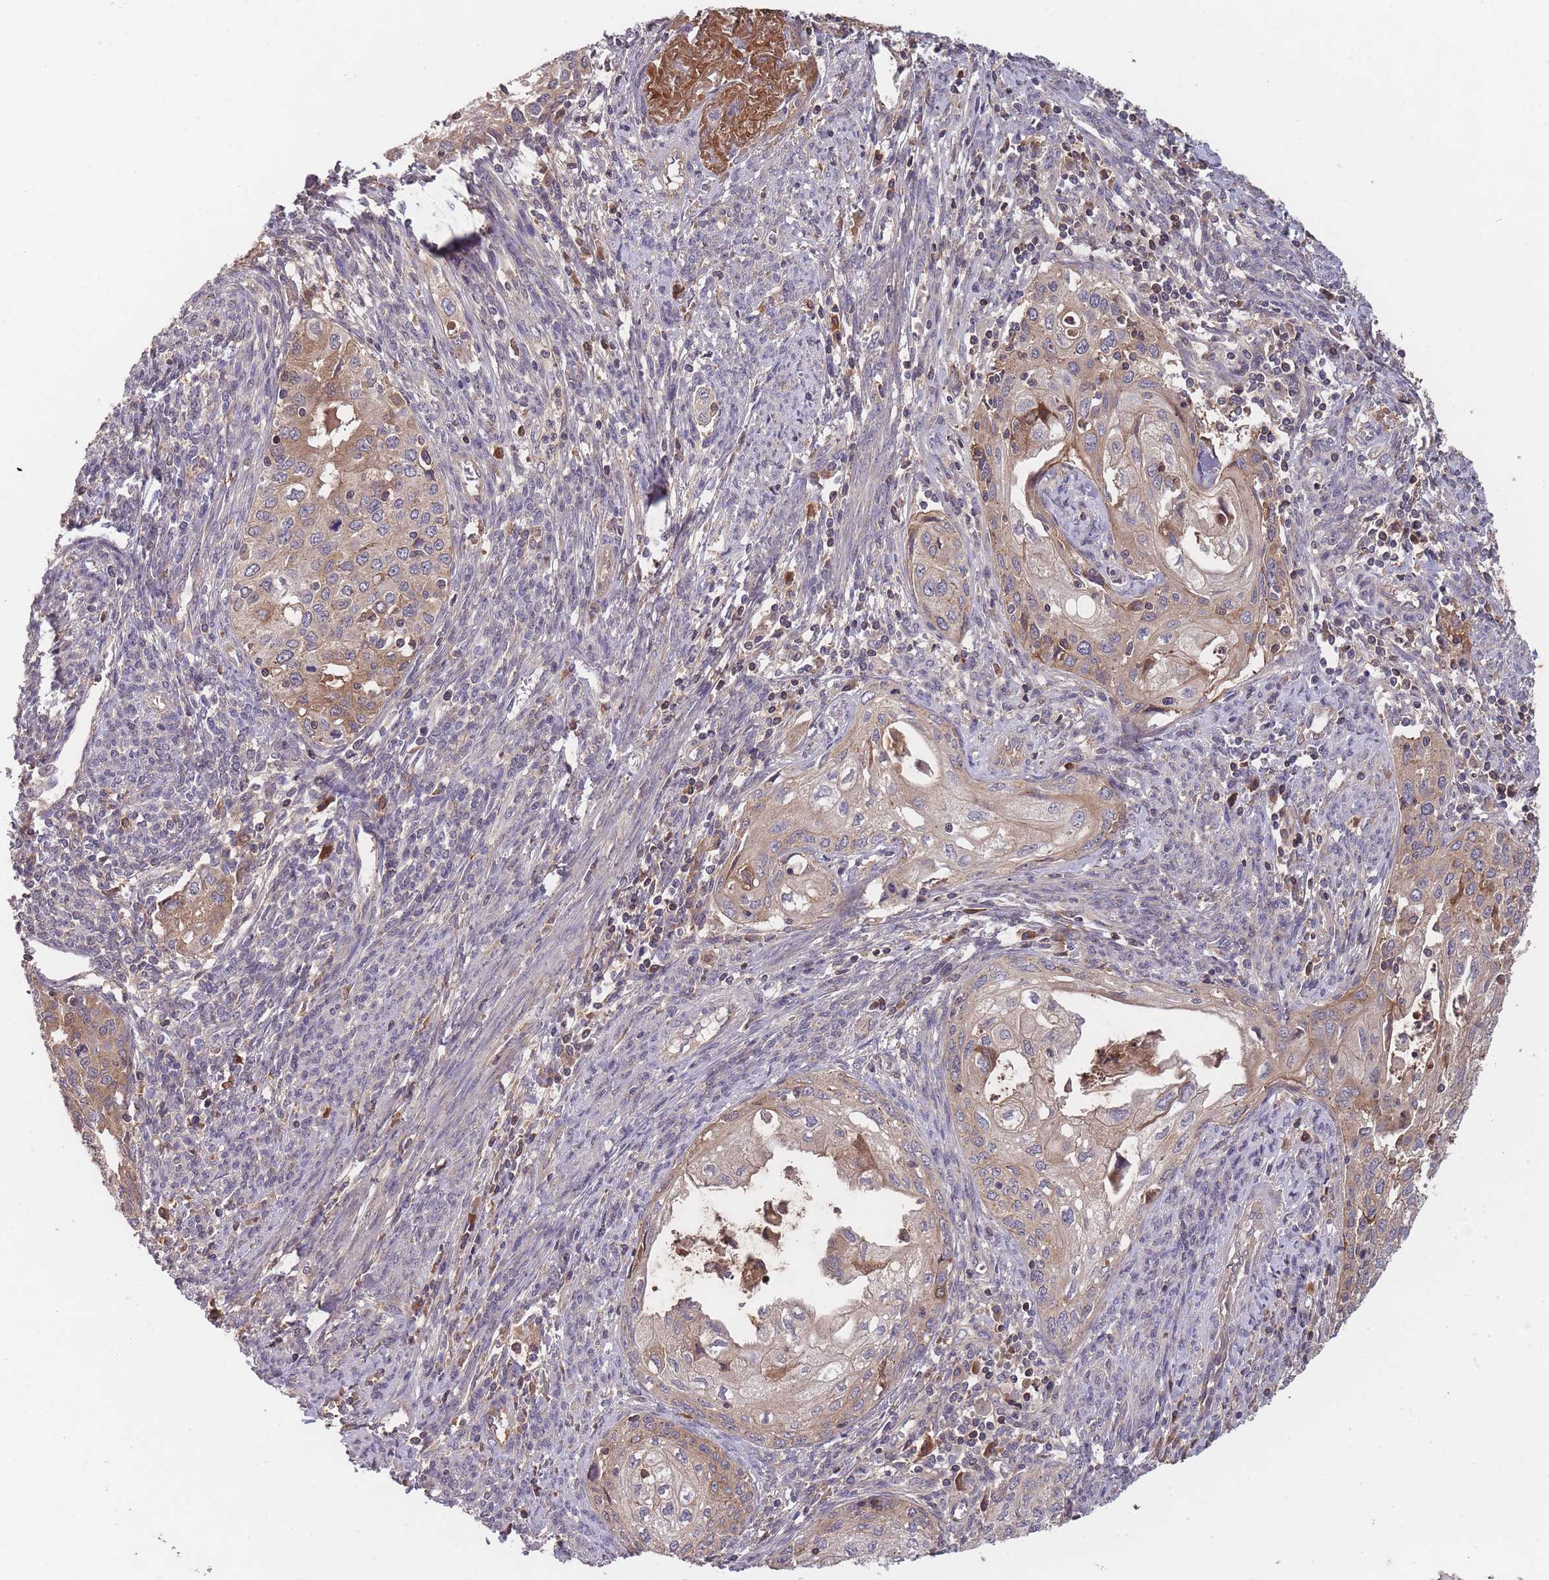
{"staining": {"intensity": "moderate", "quantity": "<25%", "location": "cytoplasmic/membranous"}, "tissue": "cervical cancer", "cell_type": "Tumor cells", "image_type": "cancer", "snomed": [{"axis": "morphology", "description": "Squamous cell carcinoma, NOS"}, {"axis": "topography", "description": "Cervix"}], "caption": "A low amount of moderate cytoplasmic/membranous expression is identified in approximately <25% of tumor cells in cervical squamous cell carcinoma tissue.", "gene": "RALGDS", "patient": {"sex": "female", "age": 67}}